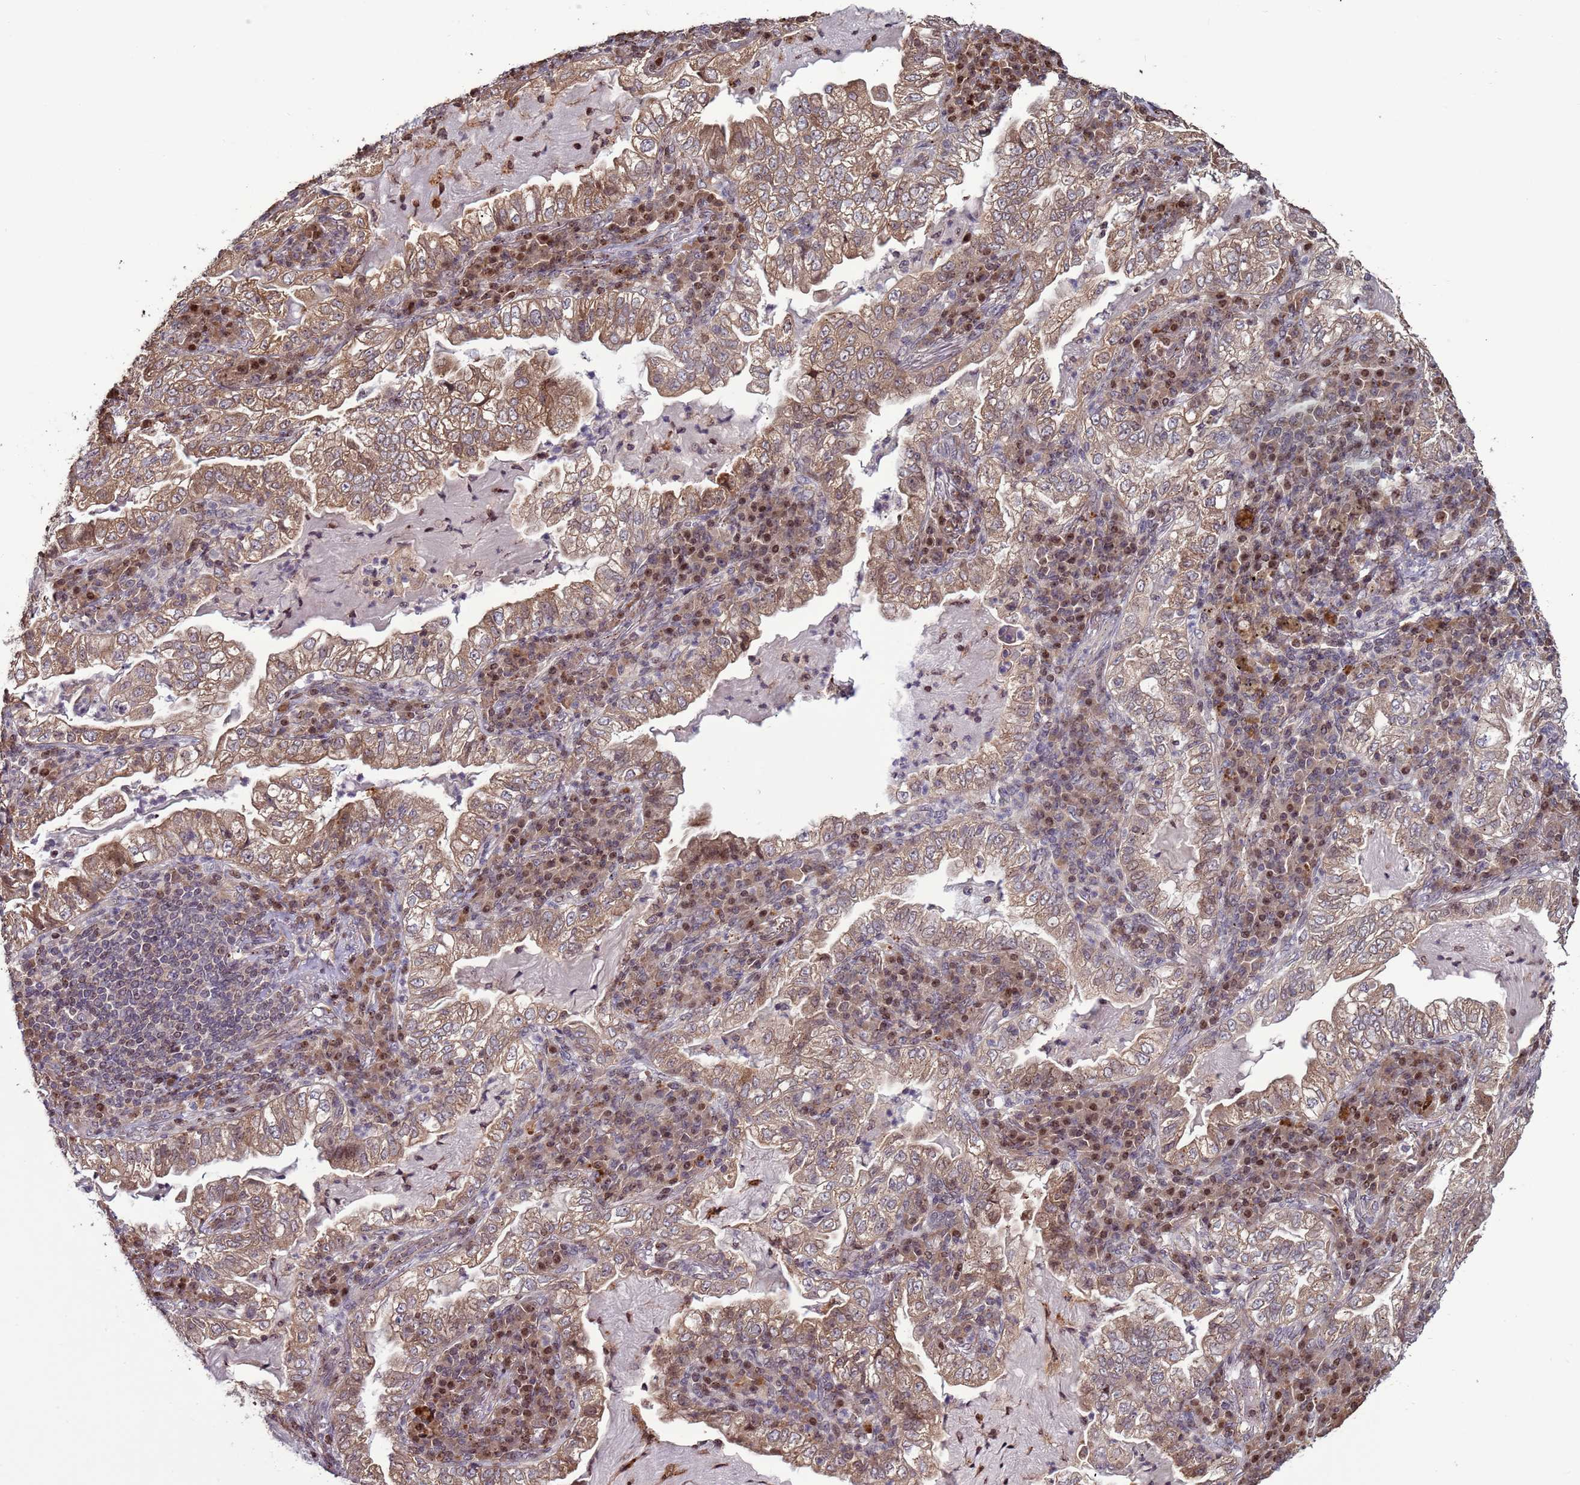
{"staining": {"intensity": "moderate", "quantity": ">75%", "location": "cytoplasmic/membranous"}, "tissue": "lung cancer", "cell_type": "Tumor cells", "image_type": "cancer", "snomed": [{"axis": "morphology", "description": "Adenocarcinoma, NOS"}, {"axis": "topography", "description": "Lung"}], "caption": "Human adenocarcinoma (lung) stained for a protein (brown) demonstrates moderate cytoplasmic/membranous positive positivity in about >75% of tumor cells.", "gene": "HGH1", "patient": {"sex": "female", "age": 73}}